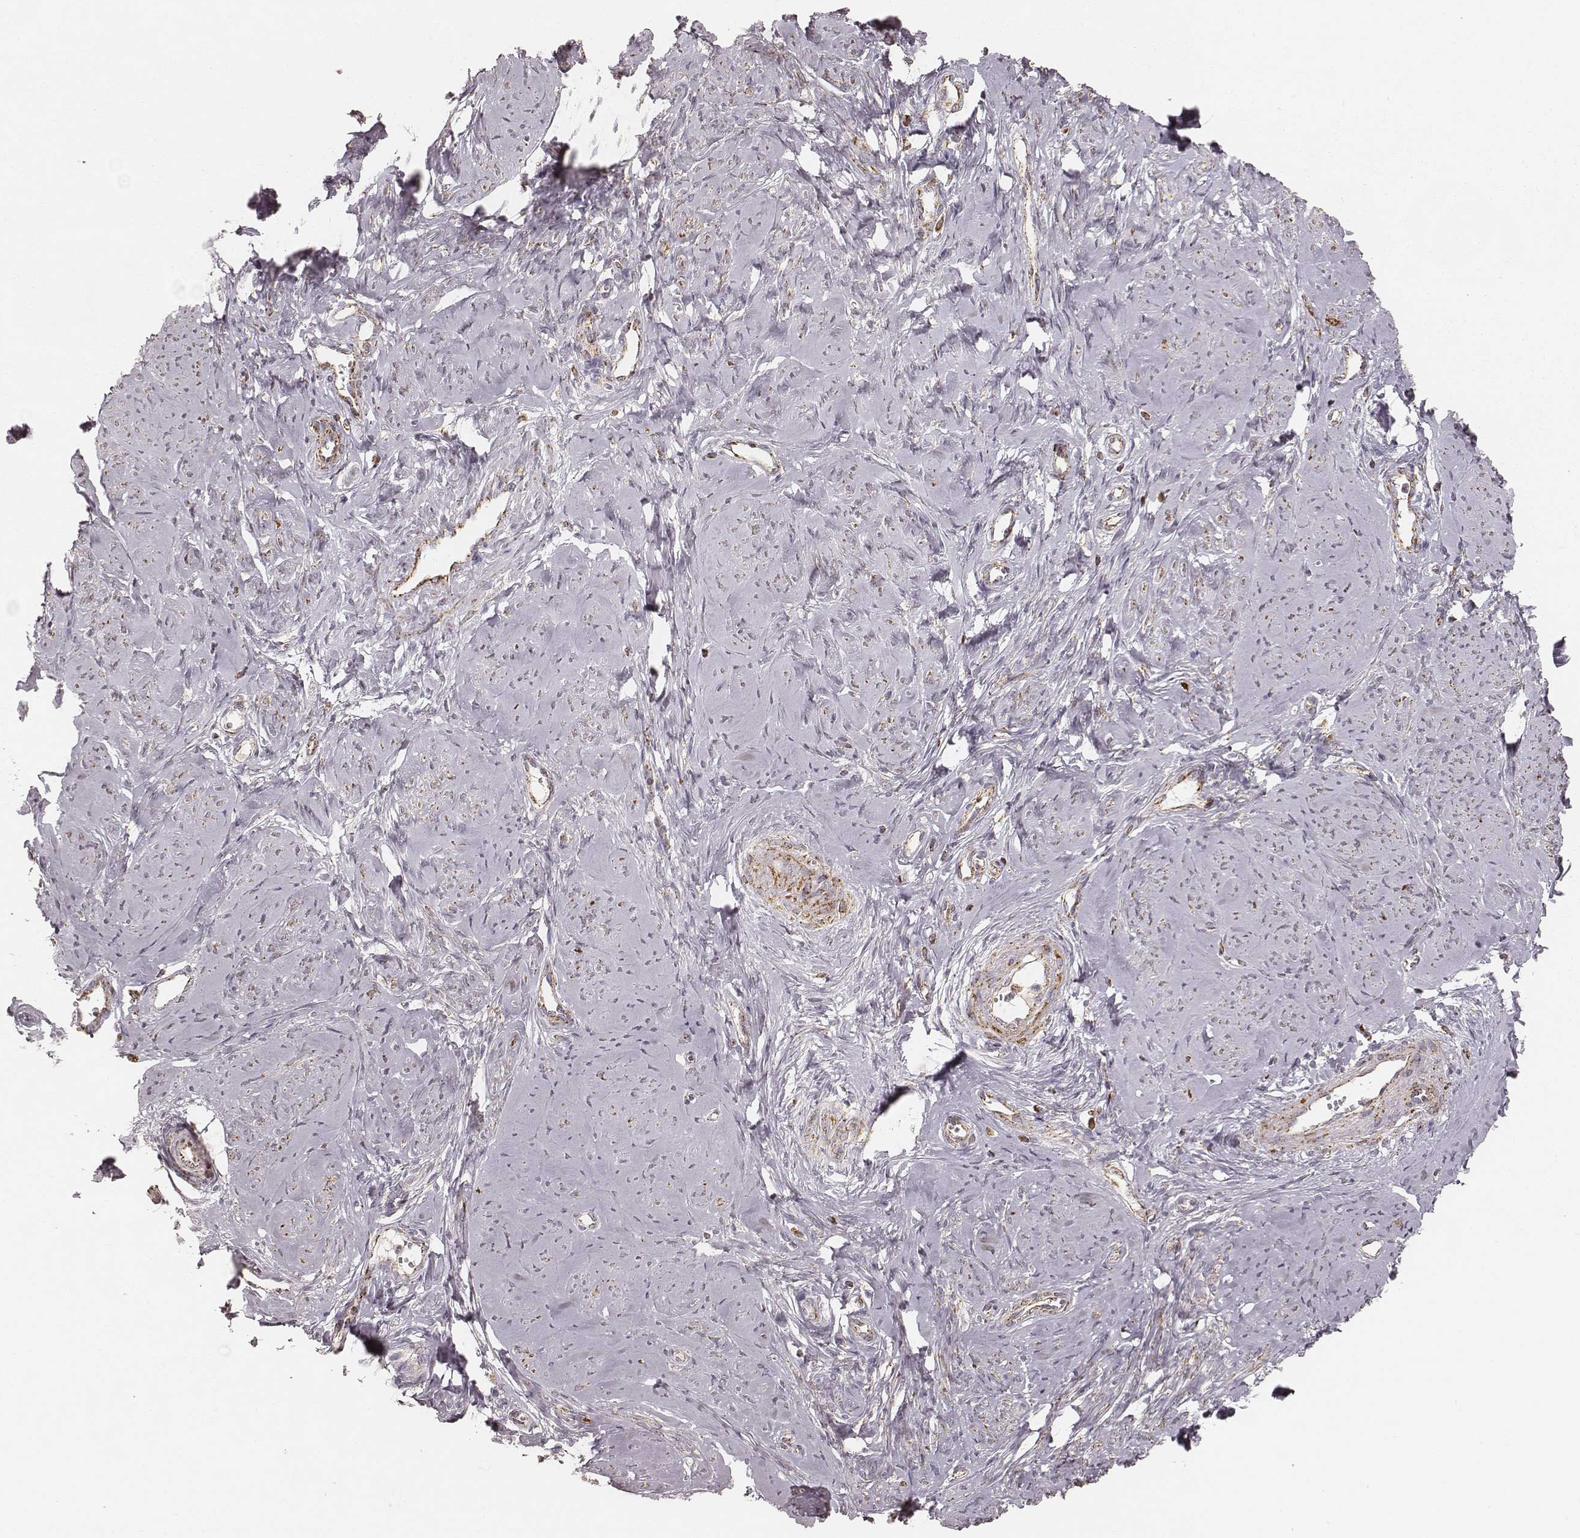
{"staining": {"intensity": "moderate", "quantity": "25%-75%", "location": "cytoplasmic/membranous"}, "tissue": "smooth muscle", "cell_type": "Smooth muscle cells", "image_type": "normal", "snomed": [{"axis": "morphology", "description": "Normal tissue, NOS"}, {"axis": "topography", "description": "Smooth muscle"}], "caption": "Brown immunohistochemical staining in normal smooth muscle exhibits moderate cytoplasmic/membranous staining in about 25%-75% of smooth muscle cells.", "gene": "CS", "patient": {"sex": "female", "age": 48}}